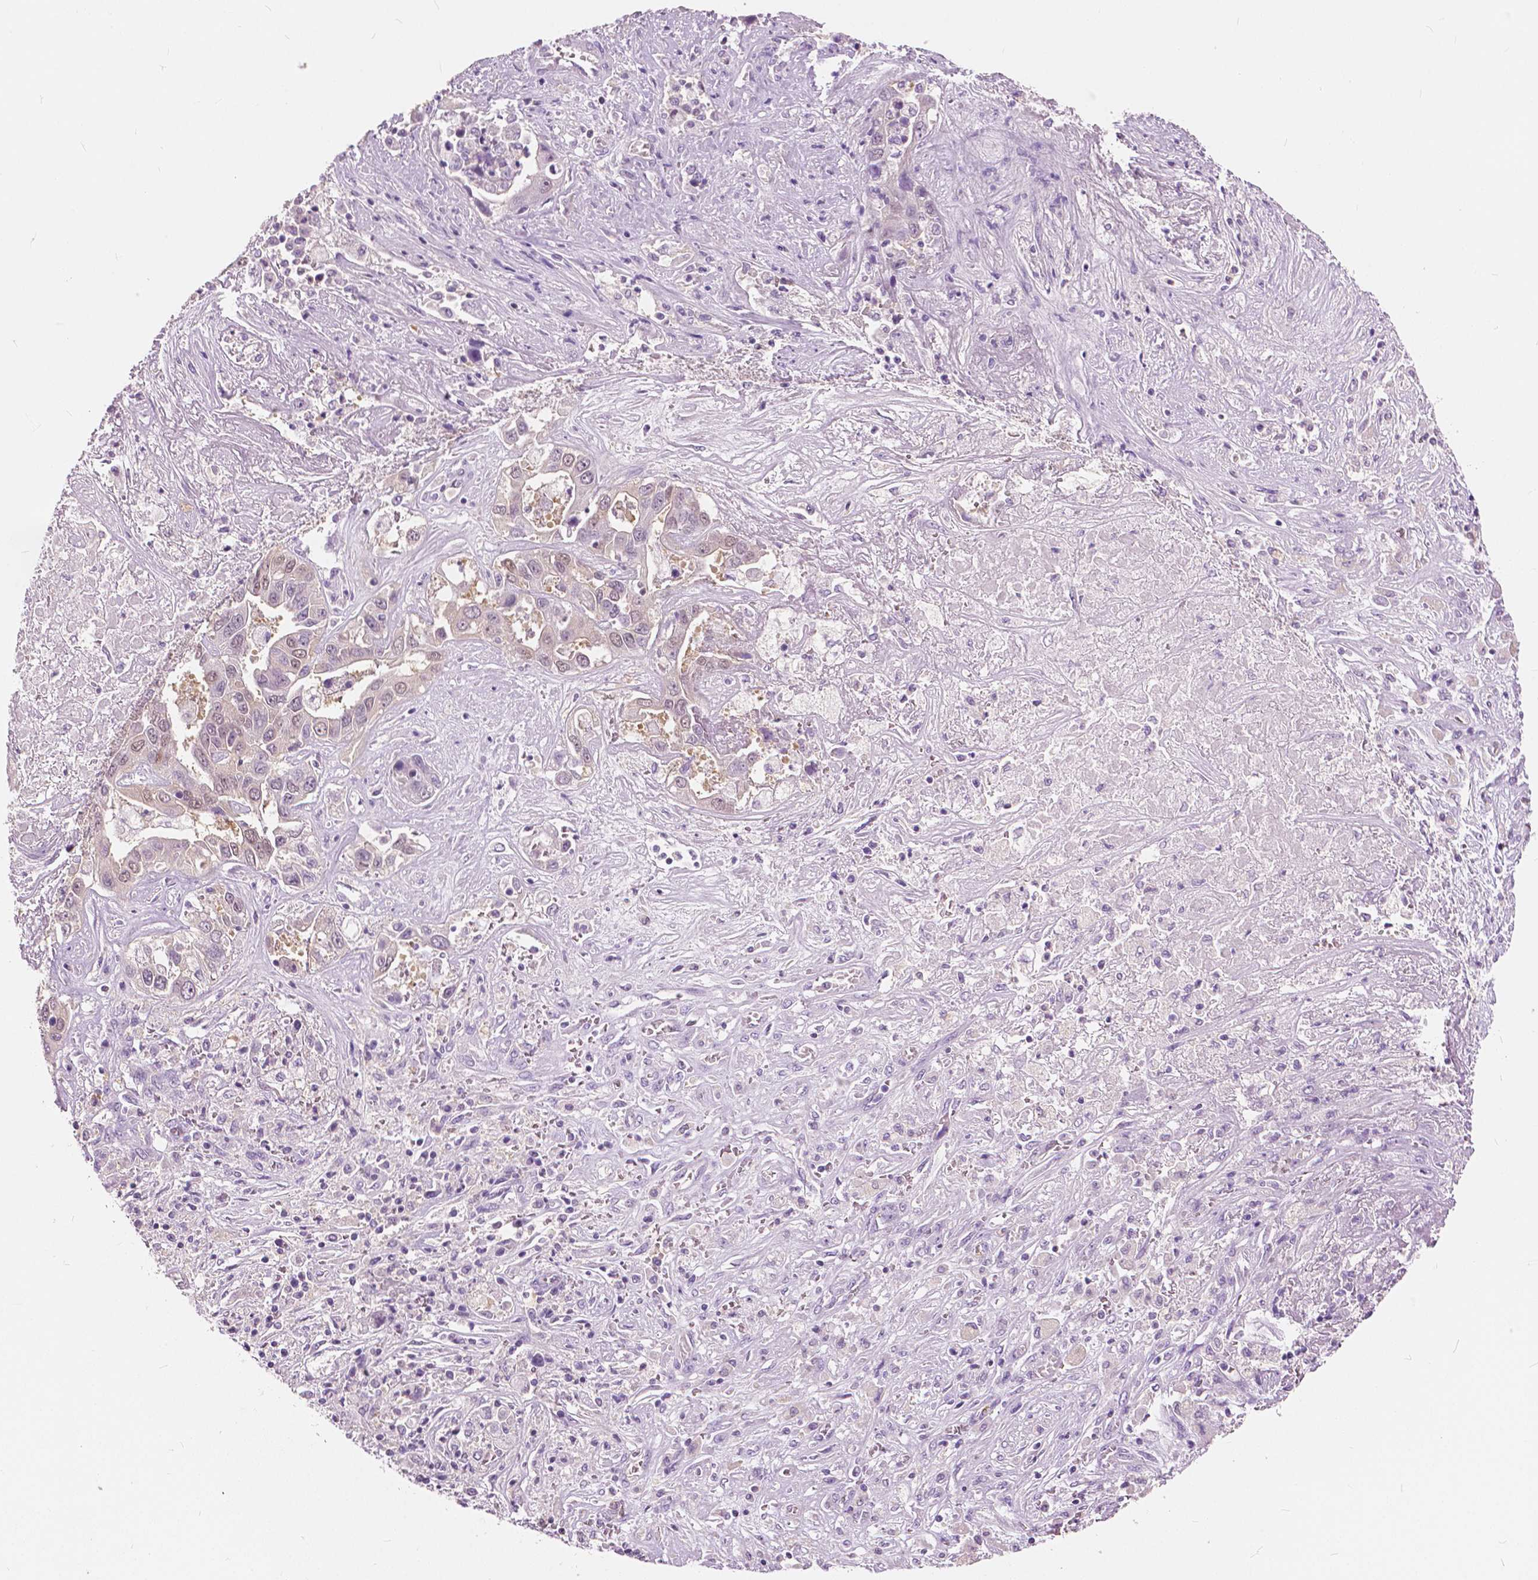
{"staining": {"intensity": "weak", "quantity": "<25%", "location": "nuclear"}, "tissue": "liver cancer", "cell_type": "Tumor cells", "image_type": "cancer", "snomed": [{"axis": "morphology", "description": "Cholangiocarcinoma"}, {"axis": "topography", "description": "Liver"}], "caption": "This is a micrograph of IHC staining of cholangiocarcinoma (liver), which shows no staining in tumor cells.", "gene": "TKFC", "patient": {"sex": "female", "age": 52}}